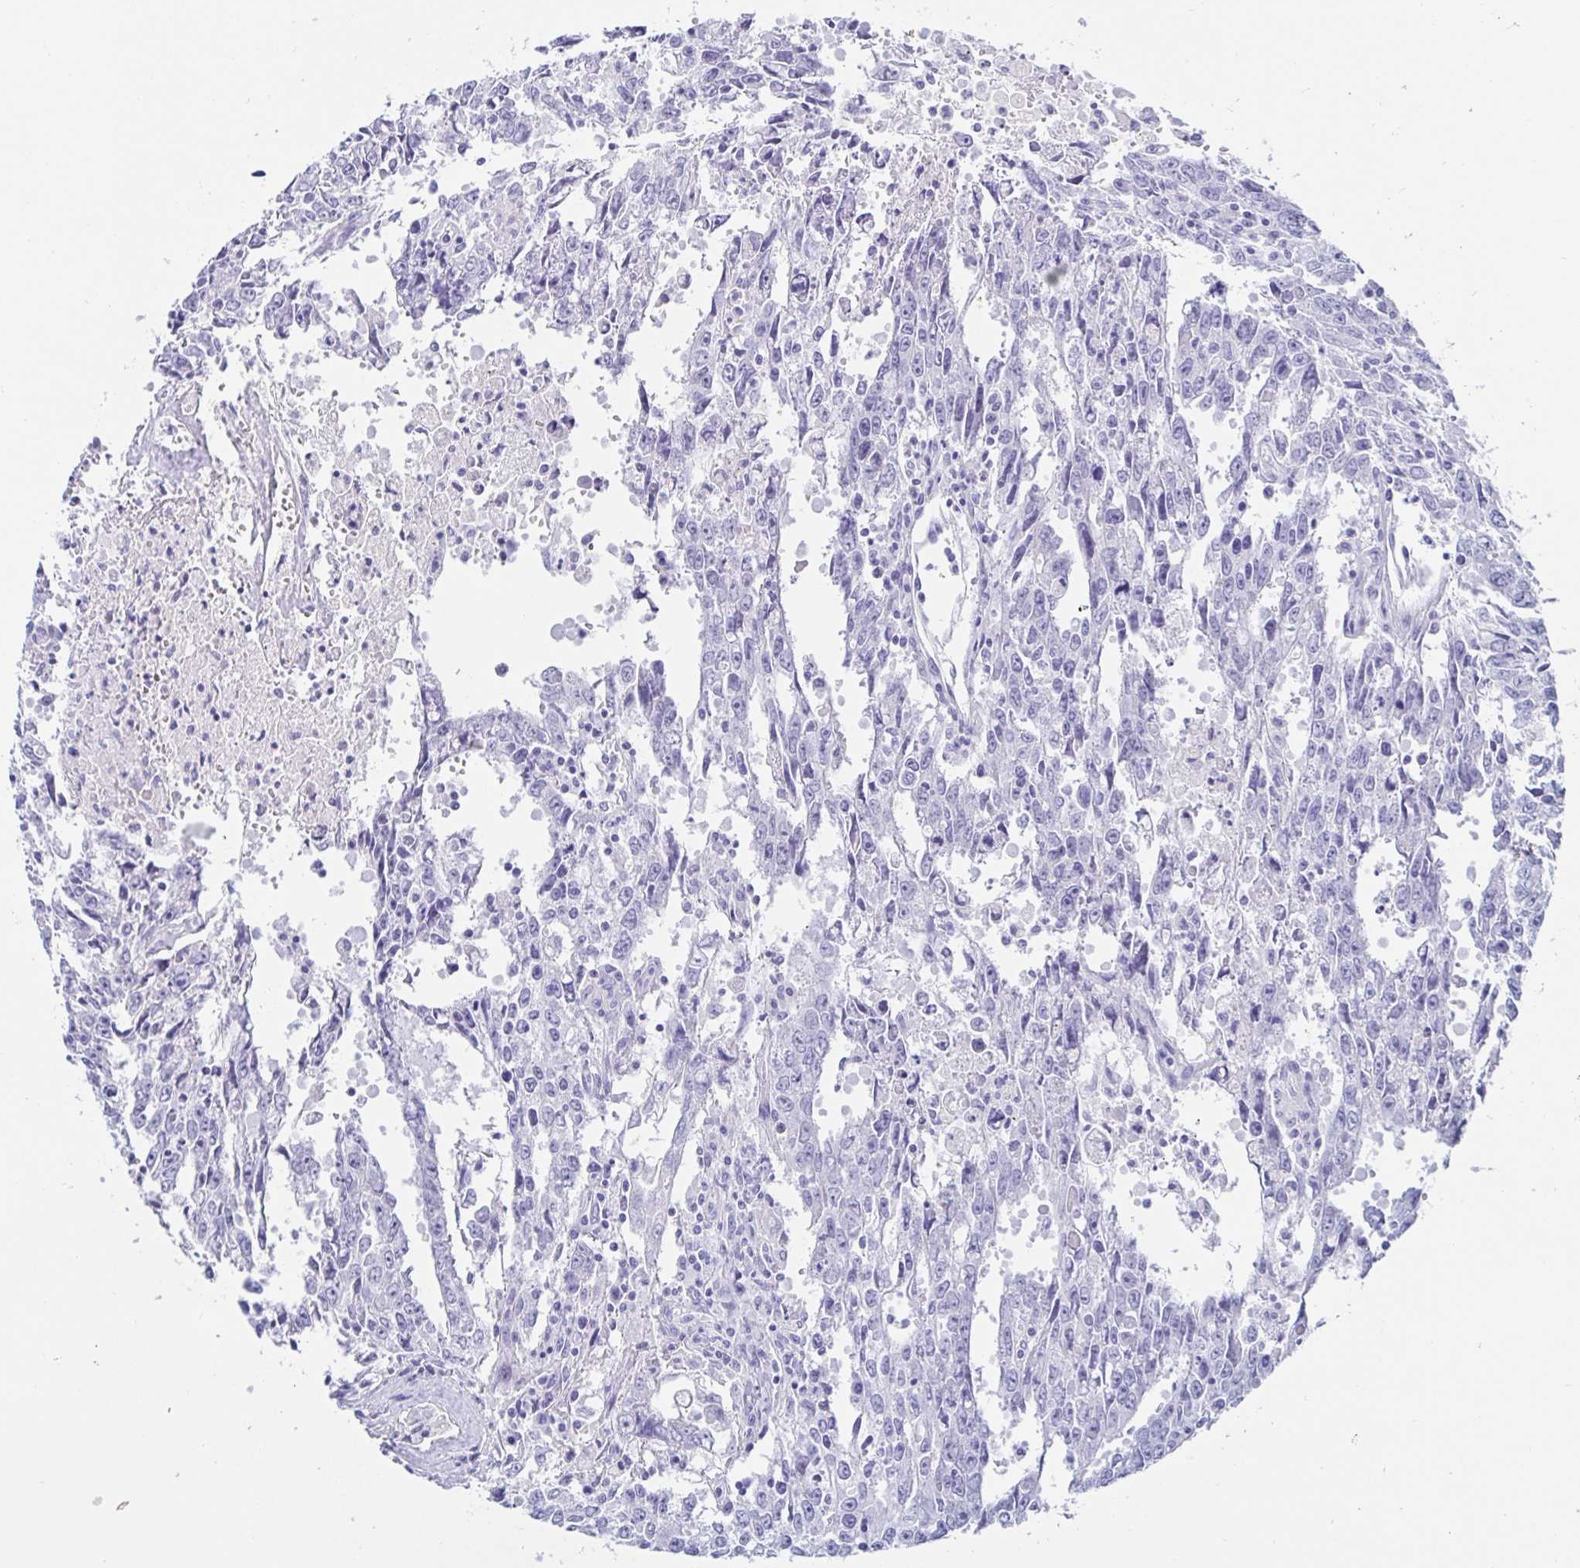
{"staining": {"intensity": "negative", "quantity": "none", "location": "none"}, "tissue": "testis cancer", "cell_type": "Tumor cells", "image_type": "cancer", "snomed": [{"axis": "morphology", "description": "Carcinoma, Embryonal, NOS"}, {"axis": "topography", "description": "Testis"}], "caption": "An image of human embryonal carcinoma (testis) is negative for staining in tumor cells.", "gene": "KCNH6", "patient": {"sex": "male", "age": 22}}